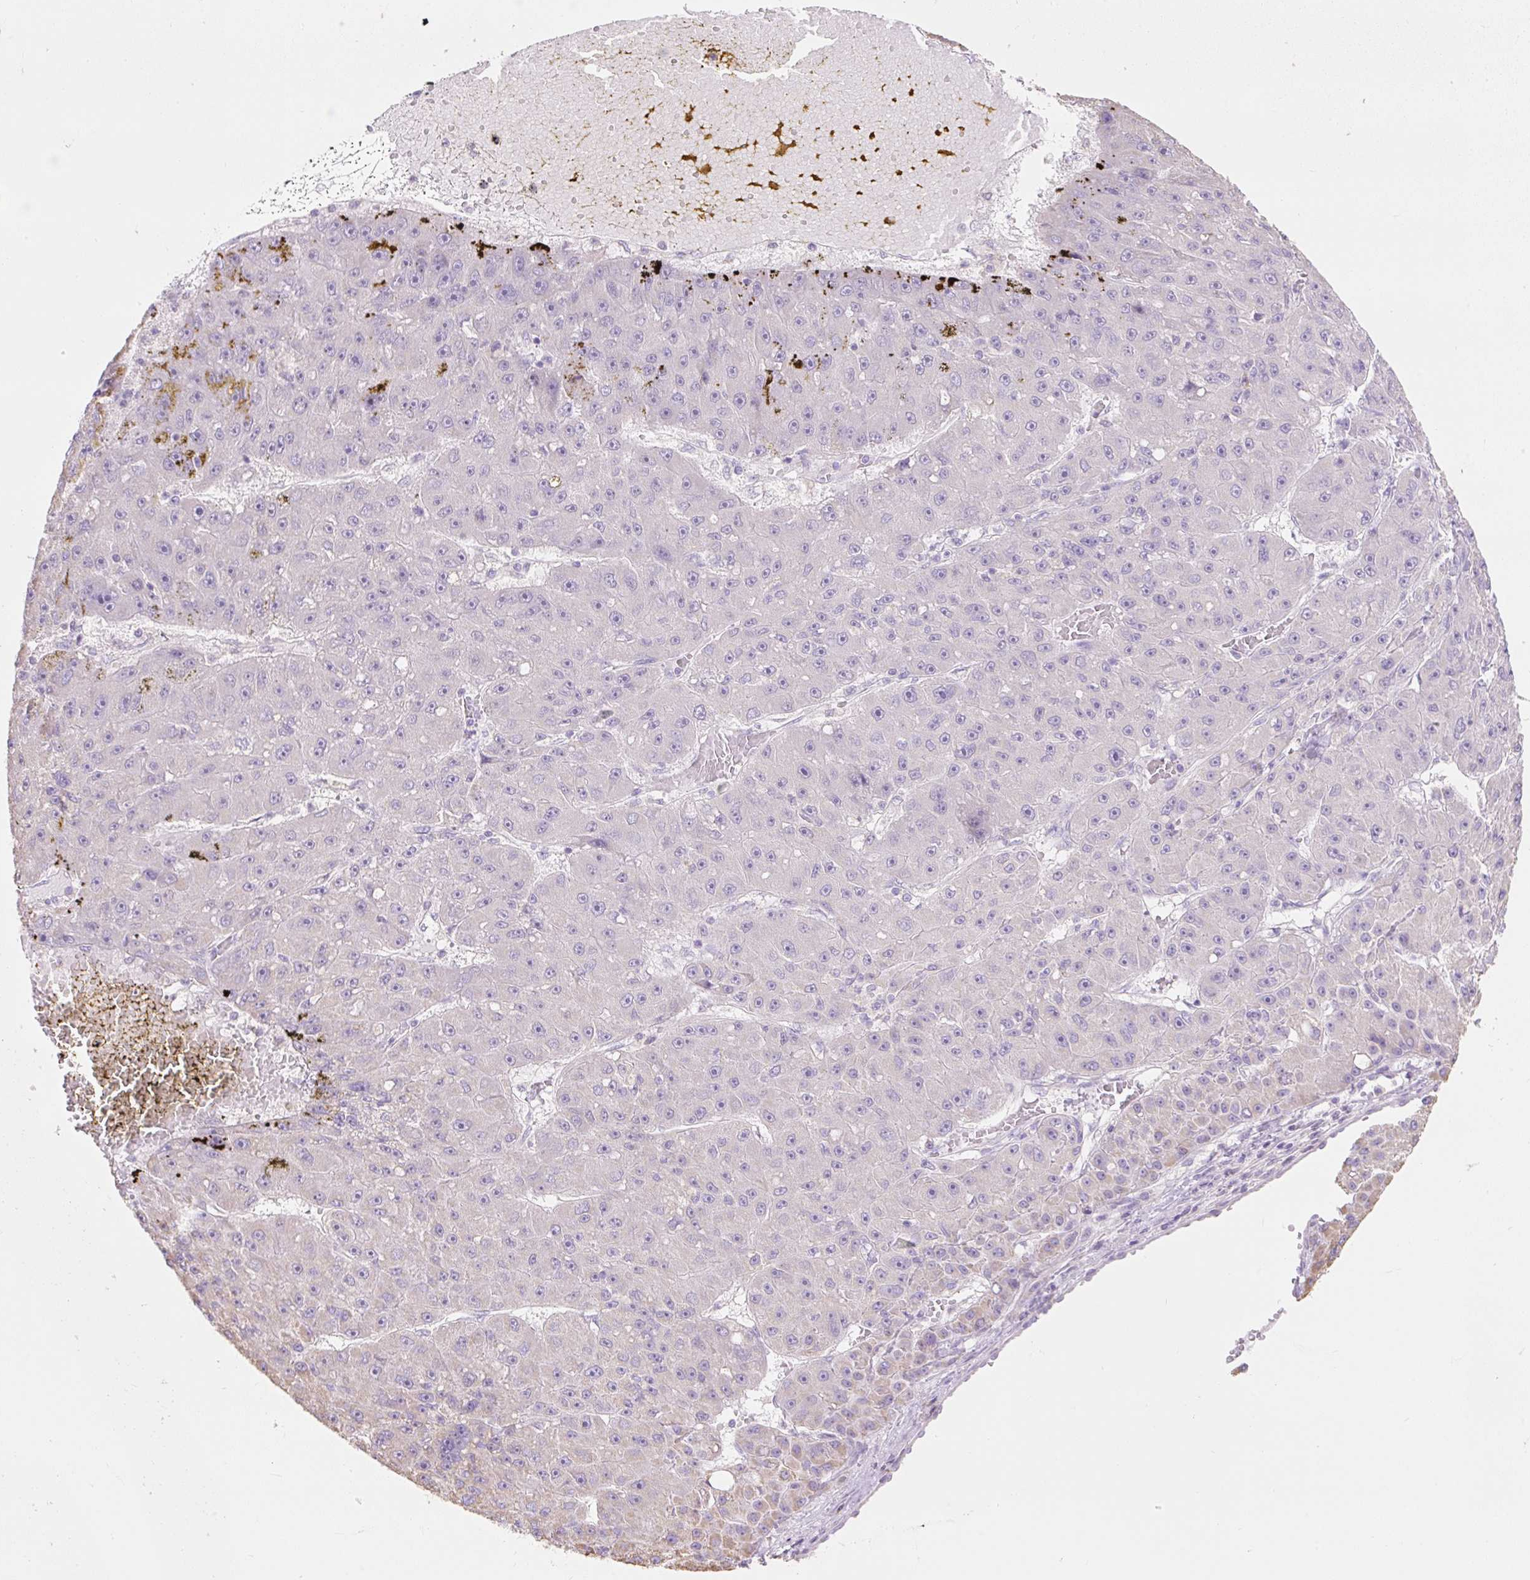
{"staining": {"intensity": "negative", "quantity": "none", "location": "none"}, "tissue": "liver cancer", "cell_type": "Tumor cells", "image_type": "cancer", "snomed": [{"axis": "morphology", "description": "Carcinoma, Hepatocellular, NOS"}, {"axis": "topography", "description": "Liver"}], "caption": "DAB (3,3'-diaminobenzidine) immunohistochemical staining of human liver hepatocellular carcinoma exhibits no significant expression in tumor cells.", "gene": "DHX35", "patient": {"sex": "male", "age": 67}}